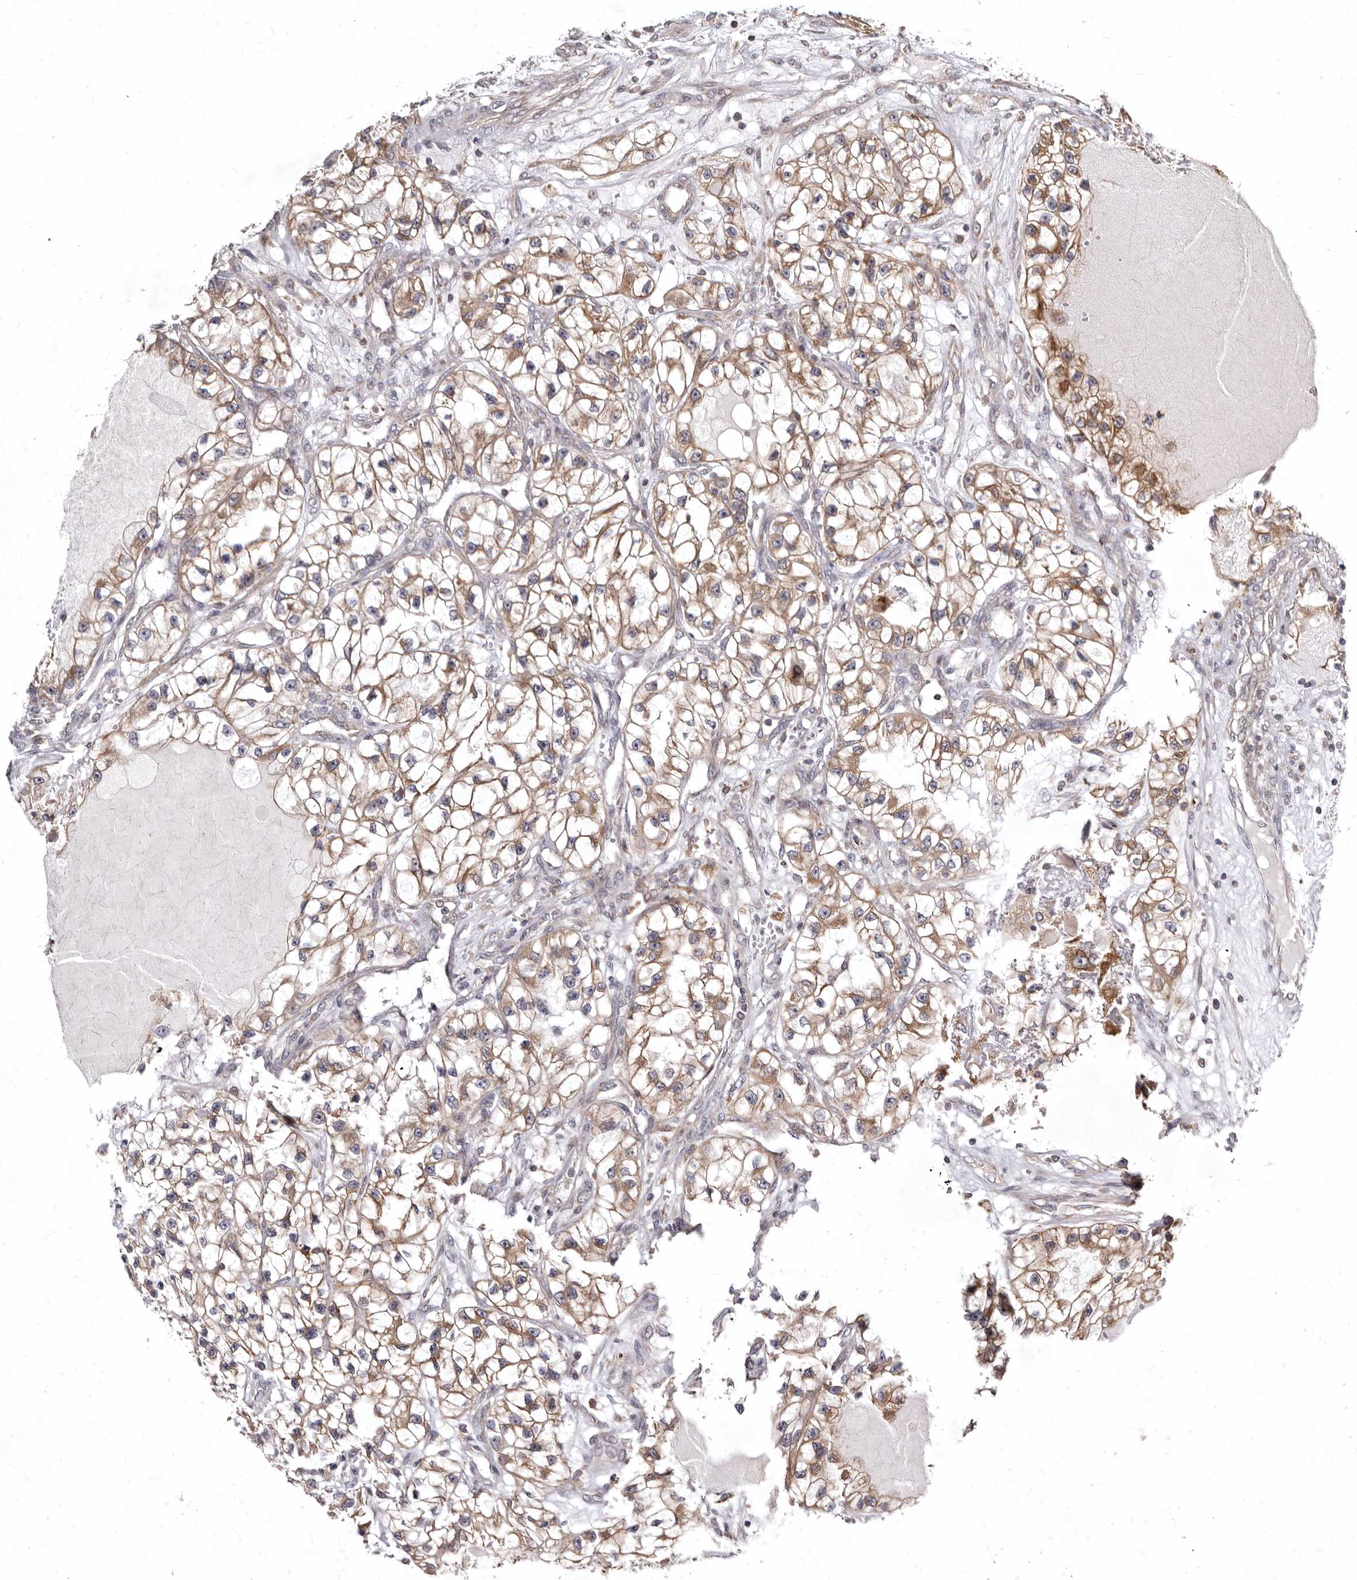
{"staining": {"intensity": "weak", "quantity": ">75%", "location": "cytoplasmic/membranous"}, "tissue": "renal cancer", "cell_type": "Tumor cells", "image_type": "cancer", "snomed": [{"axis": "morphology", "description": "Adenocarcinoma, NOS"}, {"axis": "topography", "description": "Kidney"}], "caption": "A brown stain highlights weak cytoplasmic/membranous positivity of a protein in renal adenocarcinoma tumor cells. (DAB IHC, brown staining for protein, blue staining for nuclei).", "gene": "SMC4", "patient": {"sex": "female", "age": 57}}